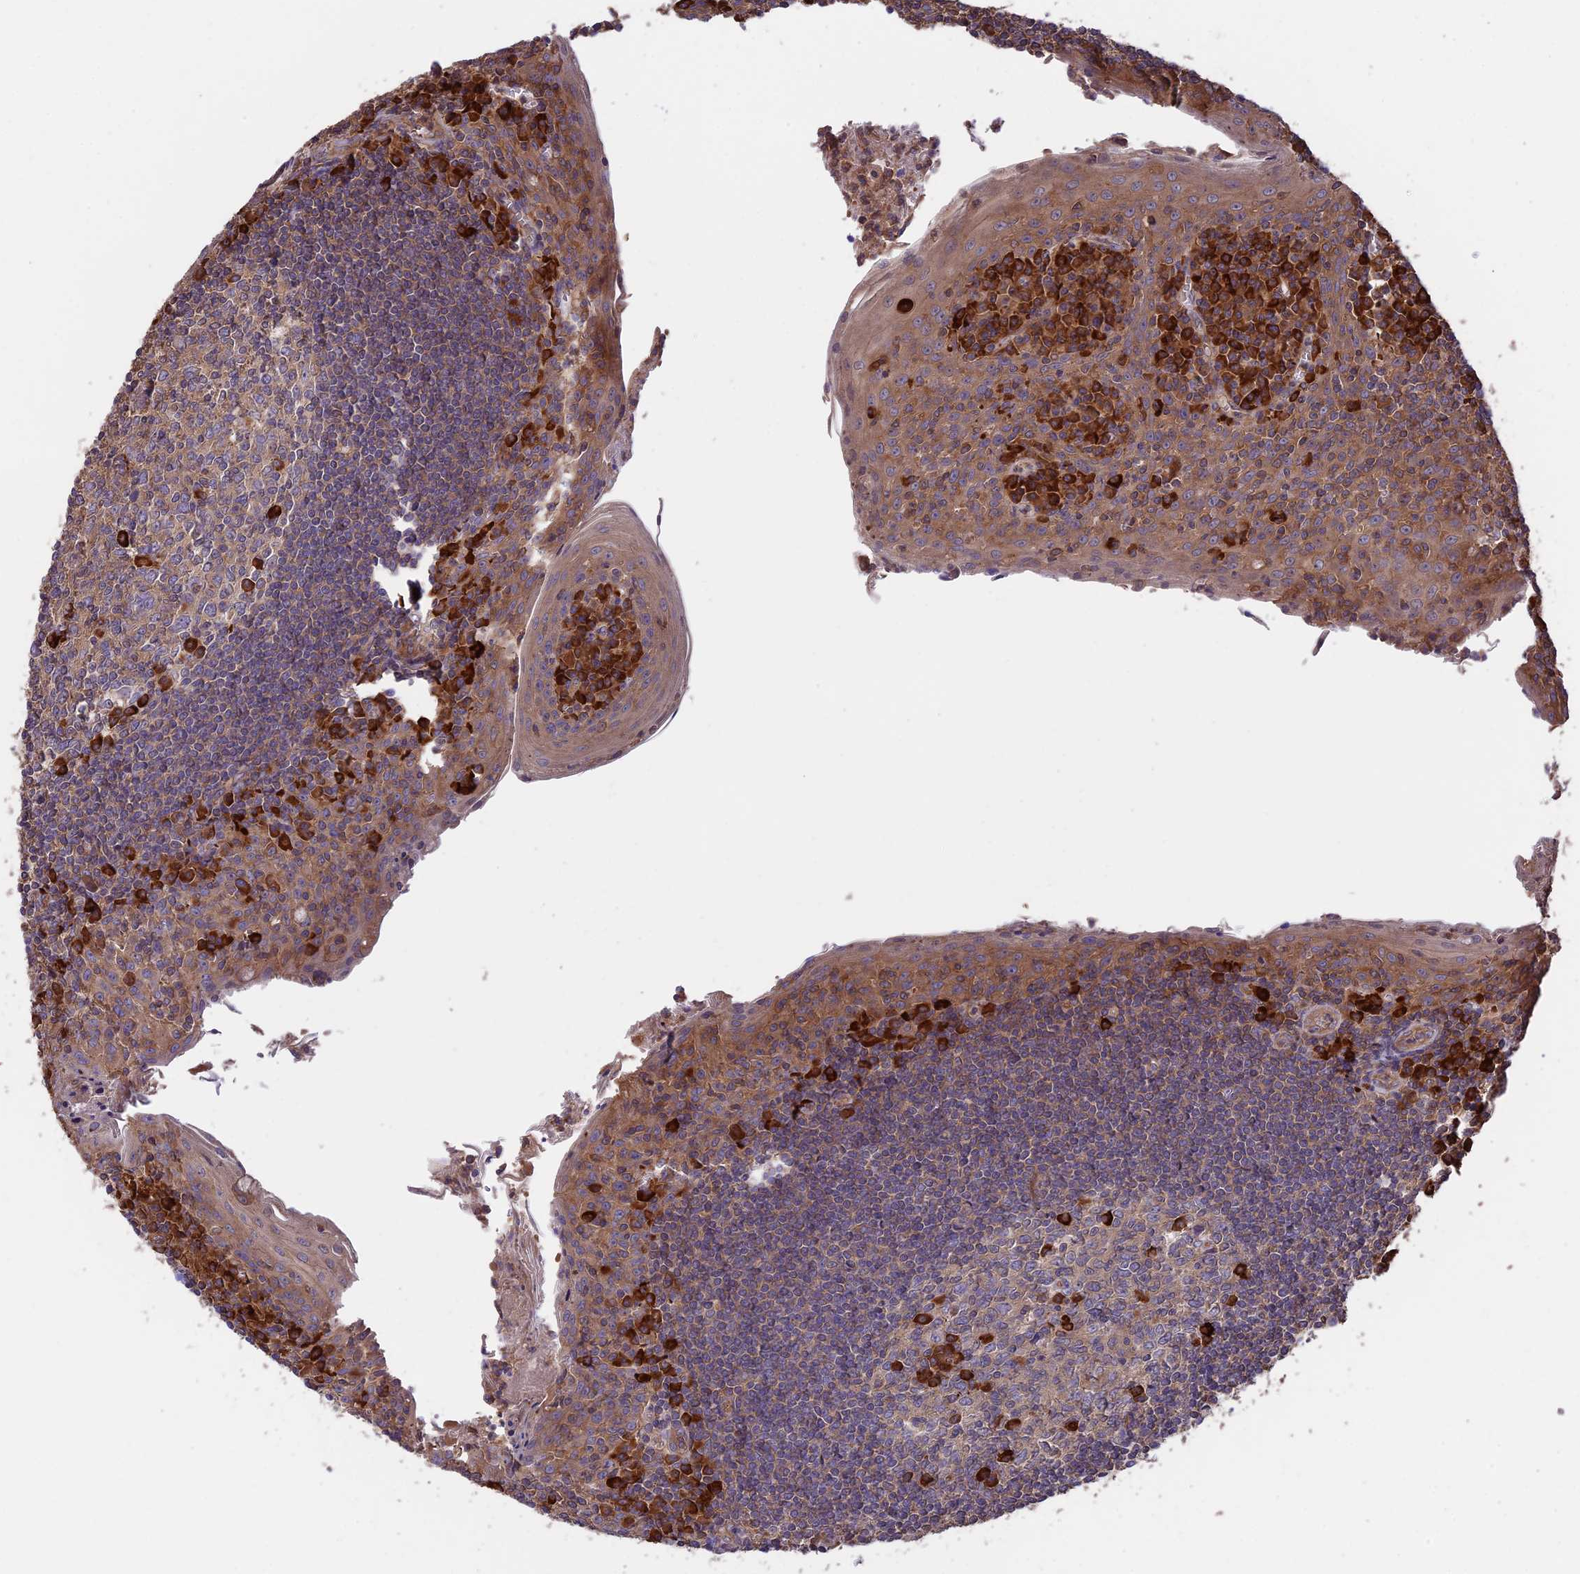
{"staining": {"intensity": "strong", "quantity": "<25%", "location": "cytoplasmic/membranous"}, "tissue": "tonsil", "cell_type": "Germinal center cells", "image_type": "normal", "snomed": [{"axis": "morphology", "description": "Normal tissue, NOS"}, {"axis": "topography", "description": "Tonsil"}], "caption": "Benign tonsil shows strong cytoplasmic/membranous staining in approximately <25% of germinal center cells.", "gene": "GAS8", "patient": {"sex": "male", "age": 27}}